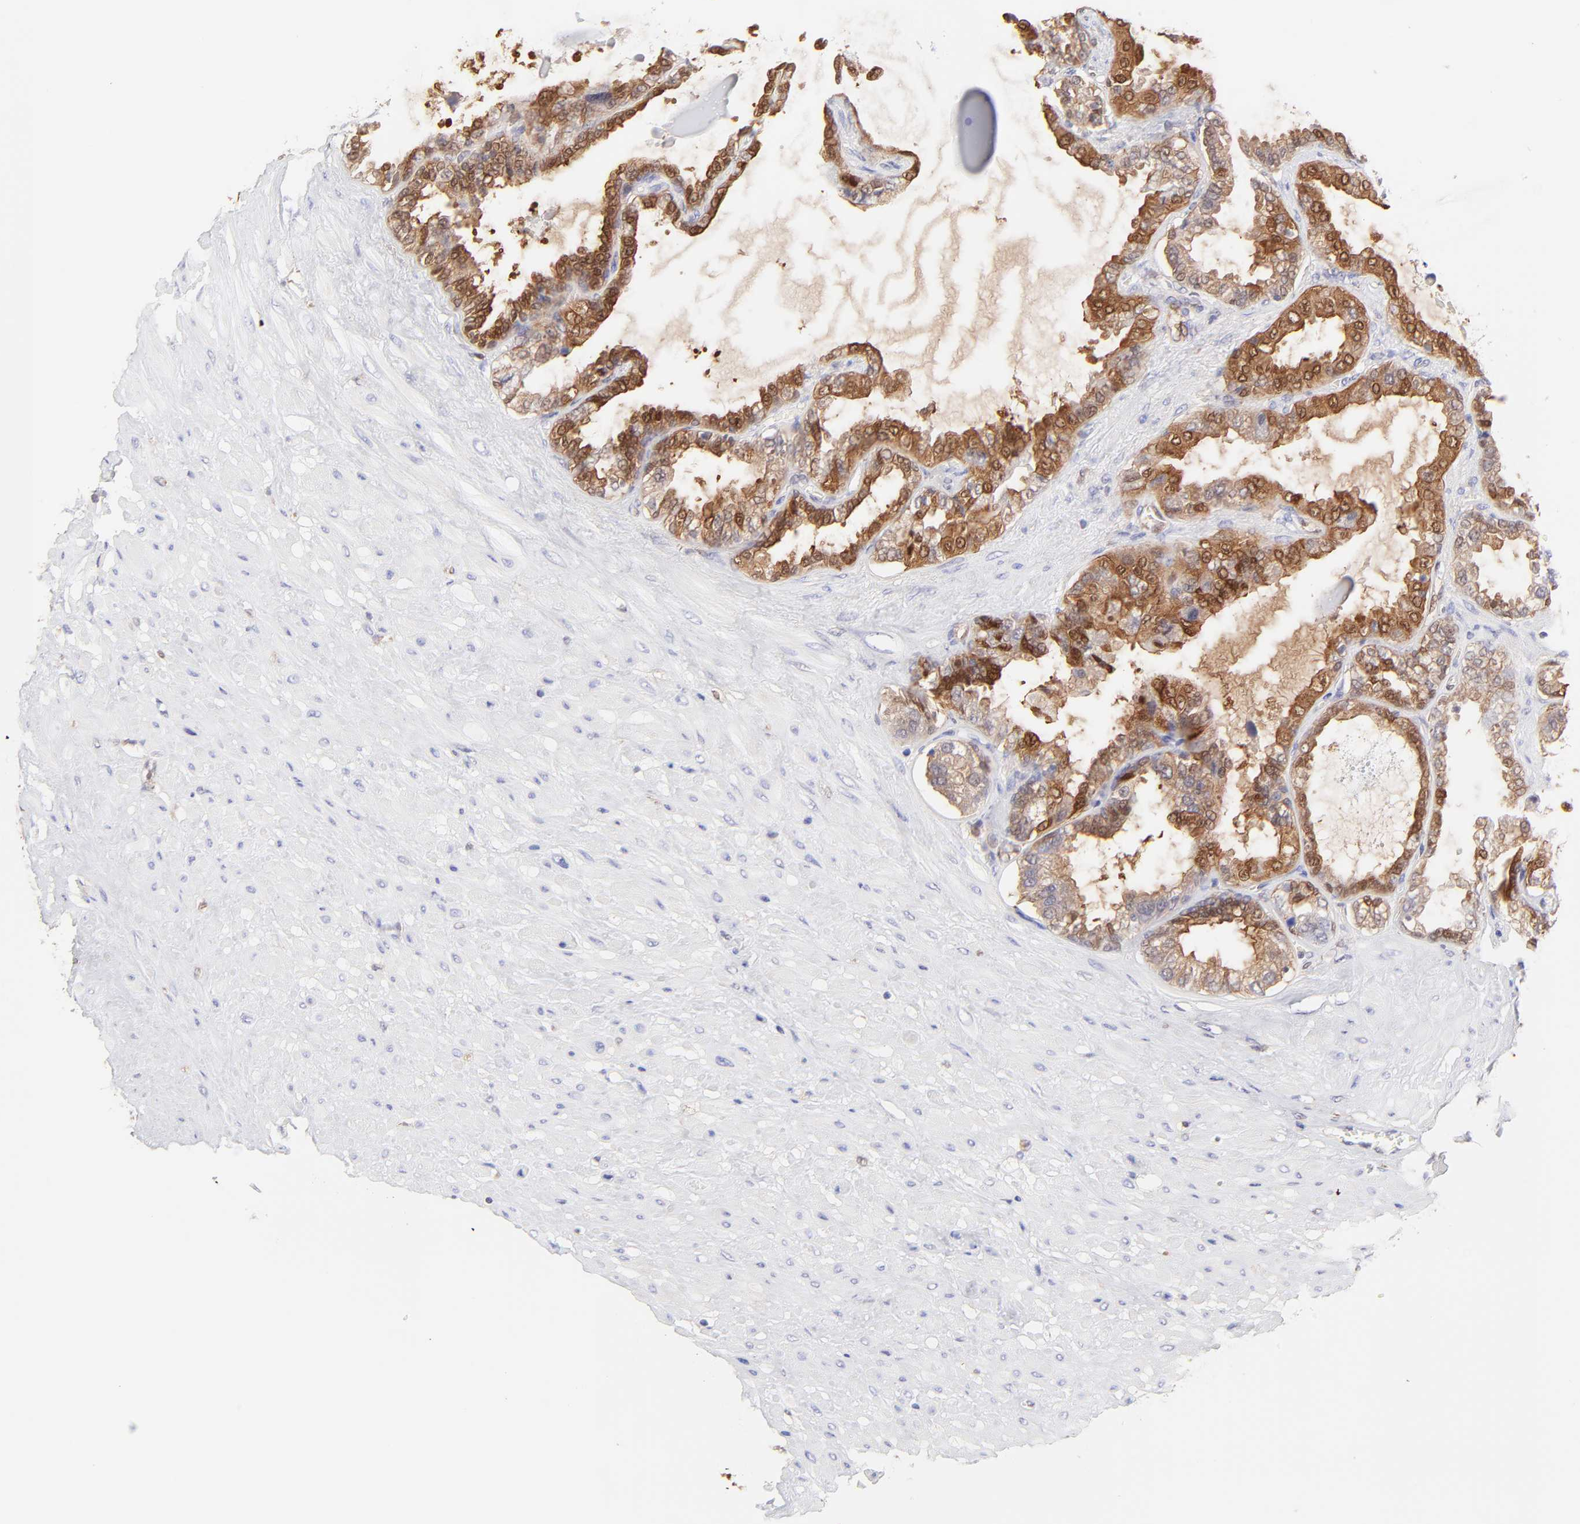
{"staining": {"intensity": "strong", "quantity": "25%-75%", "location": "cytoplasmic/membranous"}, "tissue": "seminal vesicle", "cell_type": "Glandular cells", "image_type": "normal", "snomed": [{"axis": "morphology", "description": "Normal tissue, NOS"}, {"axis": "morphology", "description": "Inflammation, NOS"}, {"axis": "topography", "description": "Urinary bladder"}, {"axis": "topography", "description": "Prostate"}, {"axis": "topography", "description": "Seminal veicle"}], "caption": "High-power microscopy captured an immunohistochemistry image of unremarkable seminal vesicle, revealing strong cytoplasmic/membranous staining in about 25%-75% of glandular cells.", "gene": "HYAL1", "patient": {"sex": "male", "age": 82}}